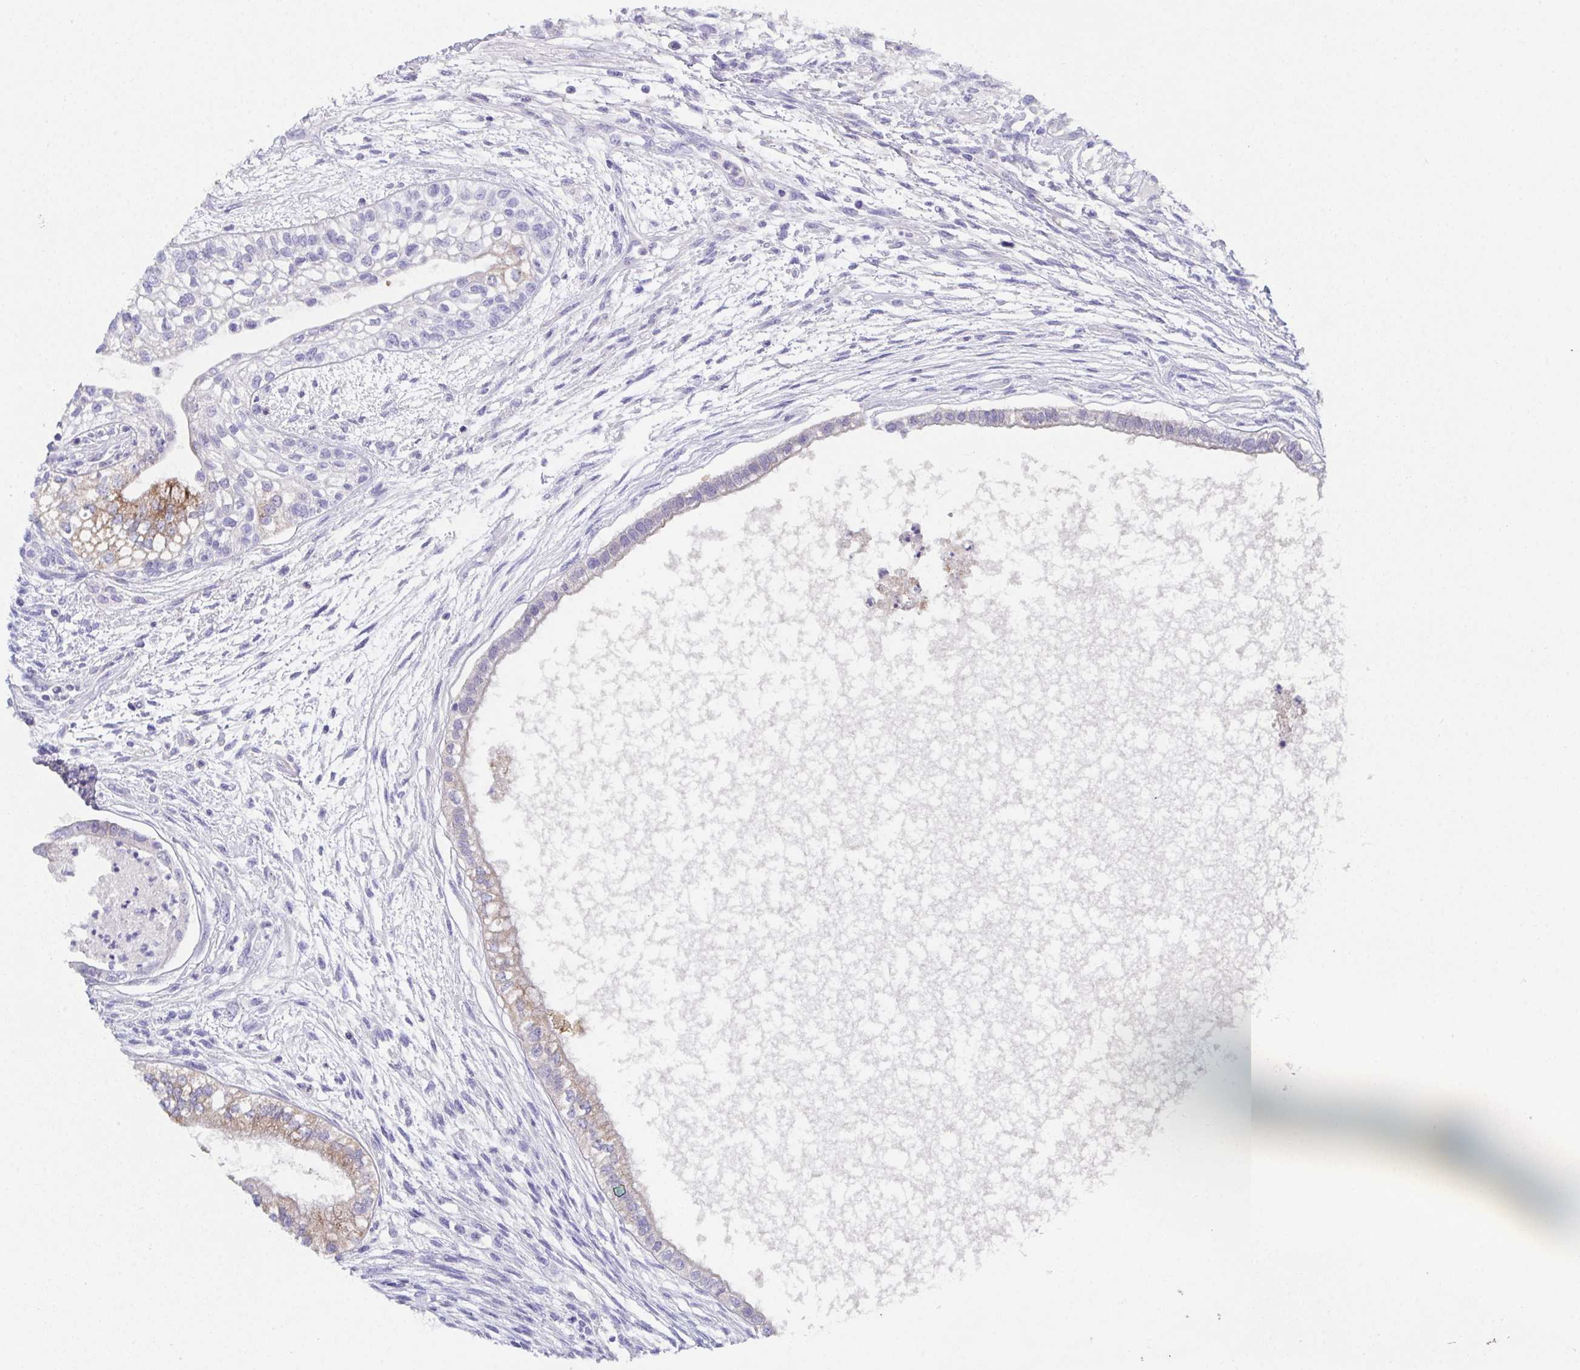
{"staining": {"intensity": "moderate", "quantity": "<25%", "location": "cytoplasmic/membranous"}, "tissue": "testis cancer", "cell_type": "Tumor cells", "image_type": "cancer", "snomed": [{"axis": "morphology", "description": "Carcinoma, Embryonal, NOS"}, {"axis": "topography", "description": "Testis"}], "caption": "Immunohistochemical staining of human testis cancer (embryonal carcinoma) displays low levels of moderate cytoplasmic/membranous positivity in about <25% of tumor cells.", "gene": "SSC4D", "patient": {"sex": "male", "age": 37}}